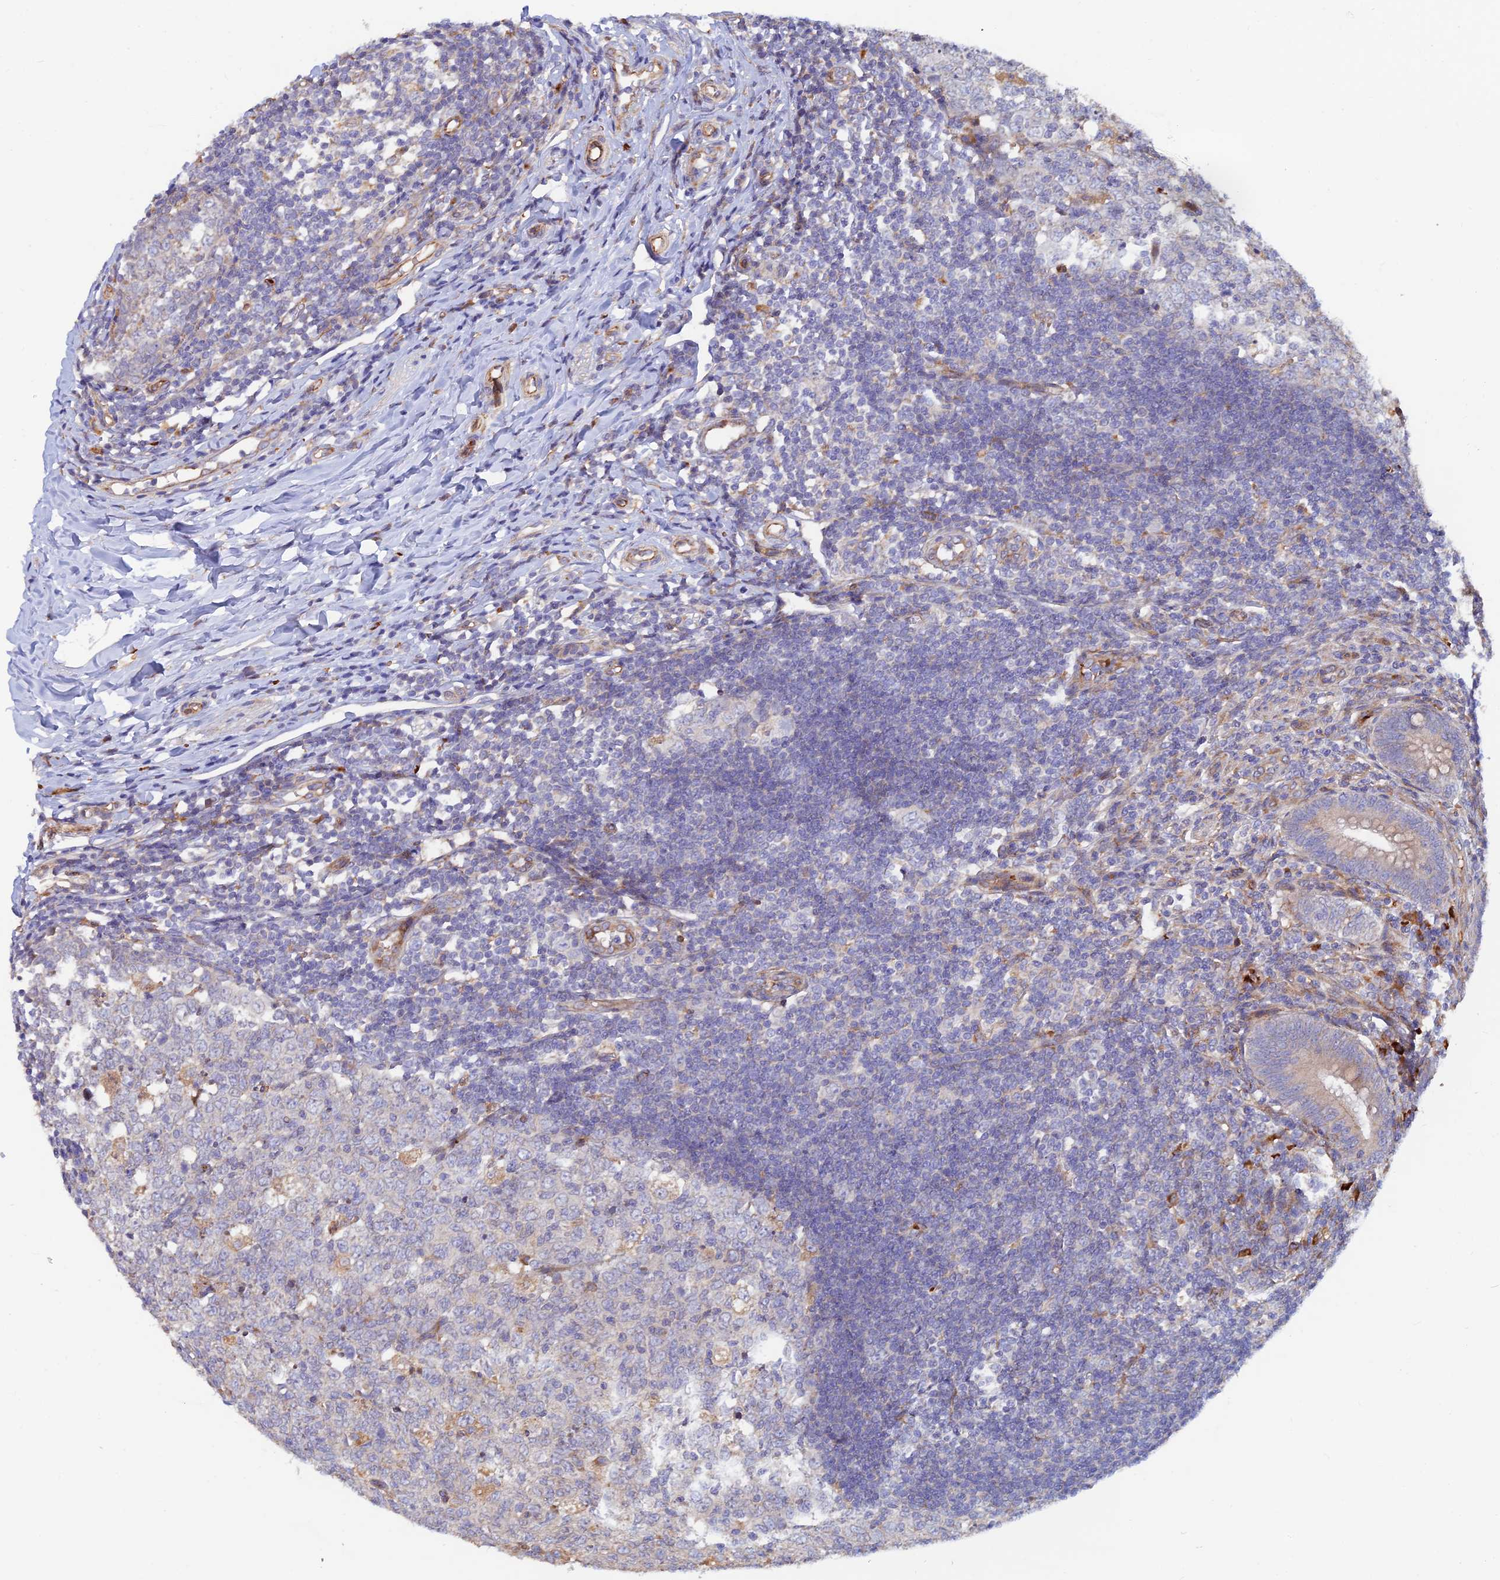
{"staining": {"intensity": "moderate", "quantity": ">75%", "location": "cytoplasmic/membranous"}, "tissue": "appendix", "cell_type": "Glandular cells", "image_type": "normal", "snomed": [{"axis": "morphology", "description": "Normal tissue, NOS"}, {"axis": "topography", "description": "Appendix"}], "caption": "The photomicrograph reveals immunohistochemical staining of unremarkable appendix. There is moderate cytoplasmic/membranous positivity is seen in about >75% of glandular cells.", "gene": "GMCL1", "patient": {"sex": "male", "age": 14}}